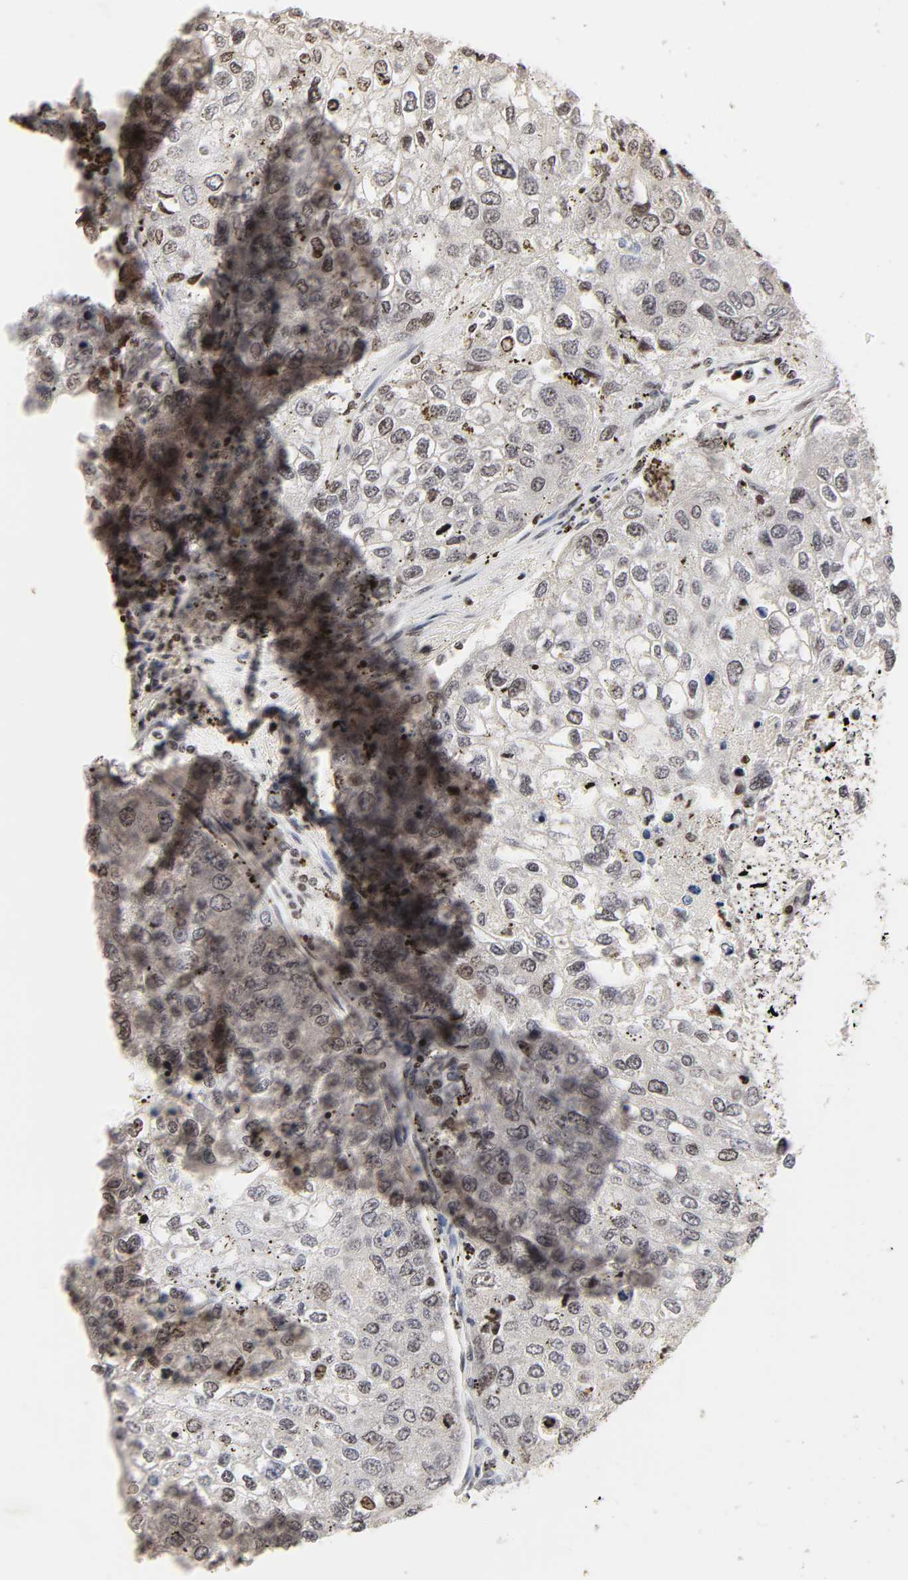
{"staining": {"intensity": "weak", "quantity": "<25%", "location": "nuclear"}, "tissue": "urothelial cancer", "cell_type": "Tumor cells", "image_type": "cancer", "snomed": [{"axis": "morphology", "description": "Urothelial carcinoma, High grade"}, {"axis": "topography", "description": "Lymph node"}, {"axis": "topography", "description": "Urinary bladder"}], "caption": "DAB (3,3'-diaminobenzidine) immunohistochemical staining of human high-grade urothelial carcinoma exhibits no significant positivity in tumor cells.", "gene": "ZNF473", "patient": {"sex": "male", "age": 51}}